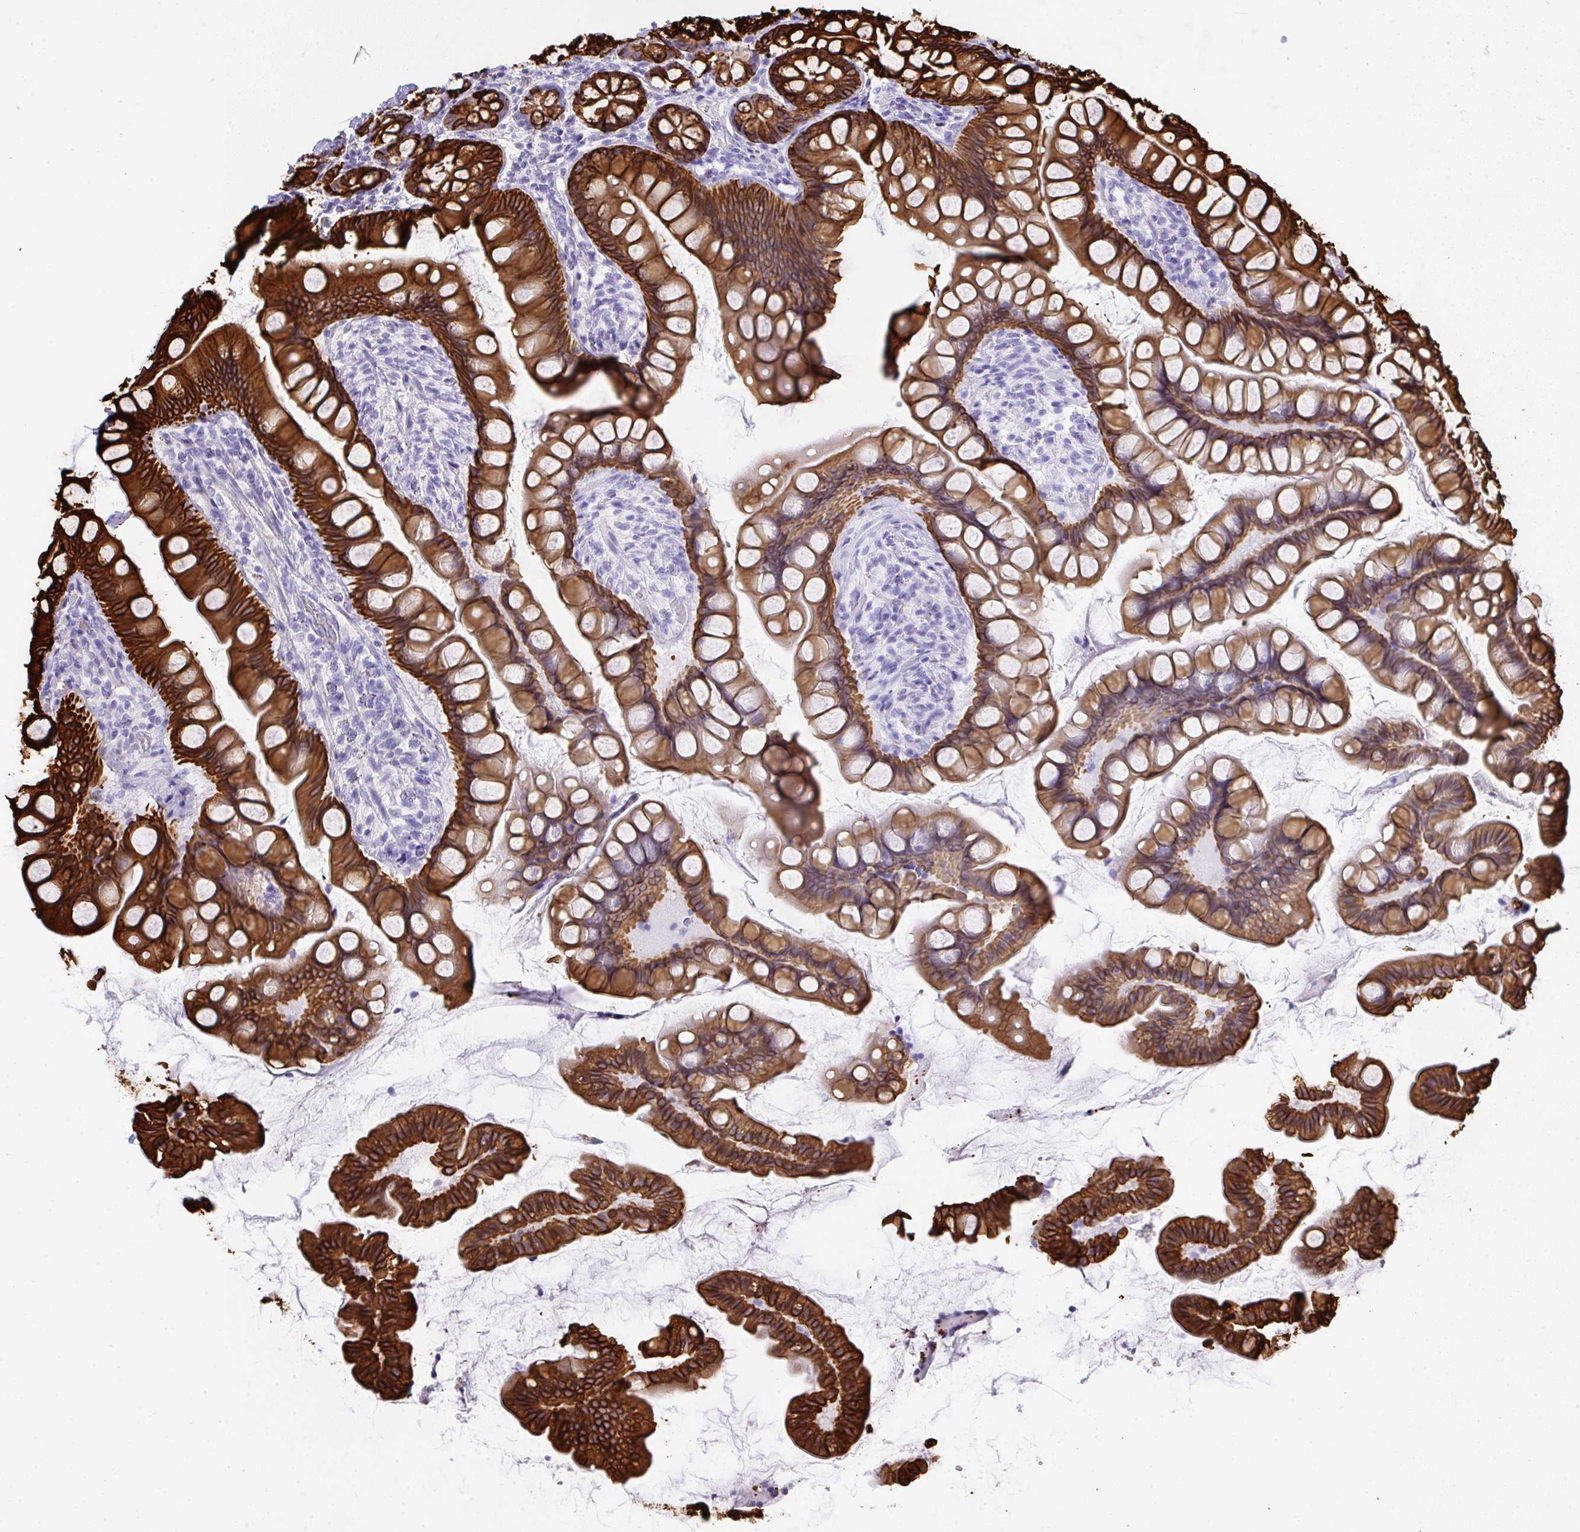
{"staining": {"intensity": "strong", "quantity": ">75%", "location": "cytoplasmic/membranous"}, "tissue": "small intestine", "cell_type": "Glandular cells", "image_type": "normal", "snomed": [{"axis": "morphology", "description": "Normal tissue, NOS"}, {"axis": "topography", "description": "Small intestine"}], "caption": "A high amount of strong cytoplasmic/membranous positivity is appreciated in approximately >75% of glandular cells in normal small intestine. The staining is performed using DAB brown chromogen to label protein expression. The nuclei are counter-stained blue using hematoxylin.", "gene": "TNFAIP8", "patient": {"sex": "male", "age": 70}}